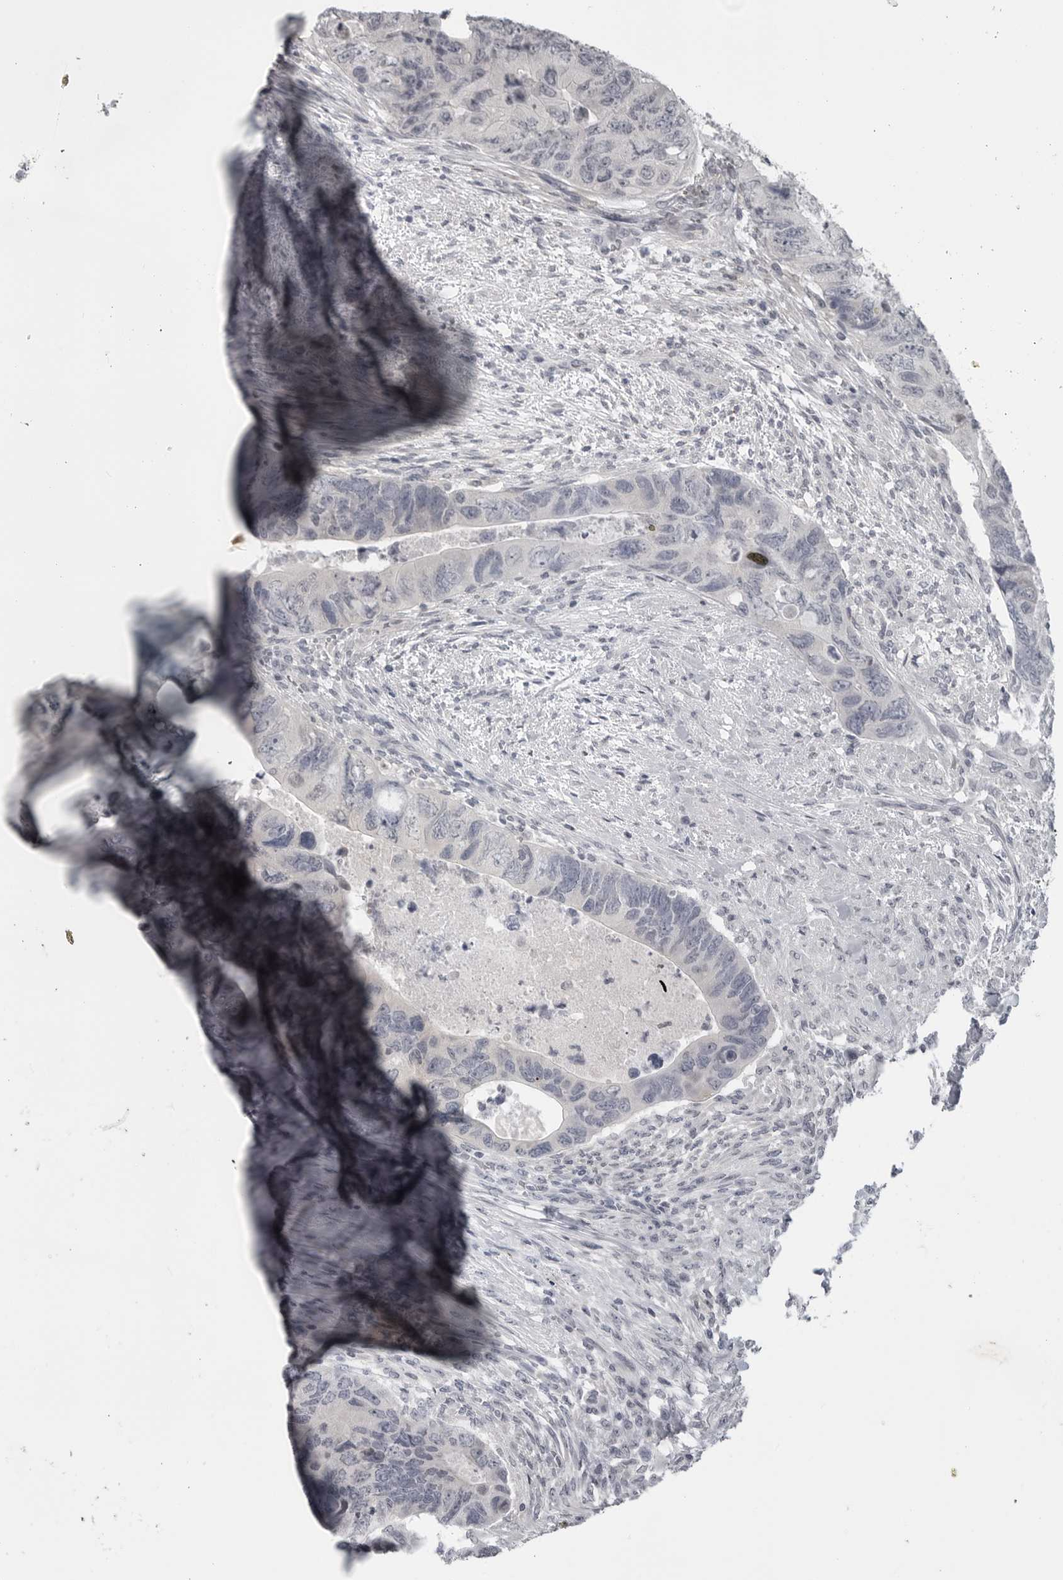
{"staining": {"intensity": "negative", "quantity": "none", "location": "none"}, "tissue": "colorectal cancer", "cell_type": "Tumor cells", "image_type": "cancer", "snomed": [{"axis": "morphology", "description": "Adenocarcinoma, NOS"}, {"axis": "topography", "description": "Rectum"}], "caption": "Immunohistochemical staining of human colorectal cancer (adenocarcinoma) exhibits no significant staining in tumor cells.", "gene": "LYSMD1", "patient": {"sex": "male", "age": 63}}